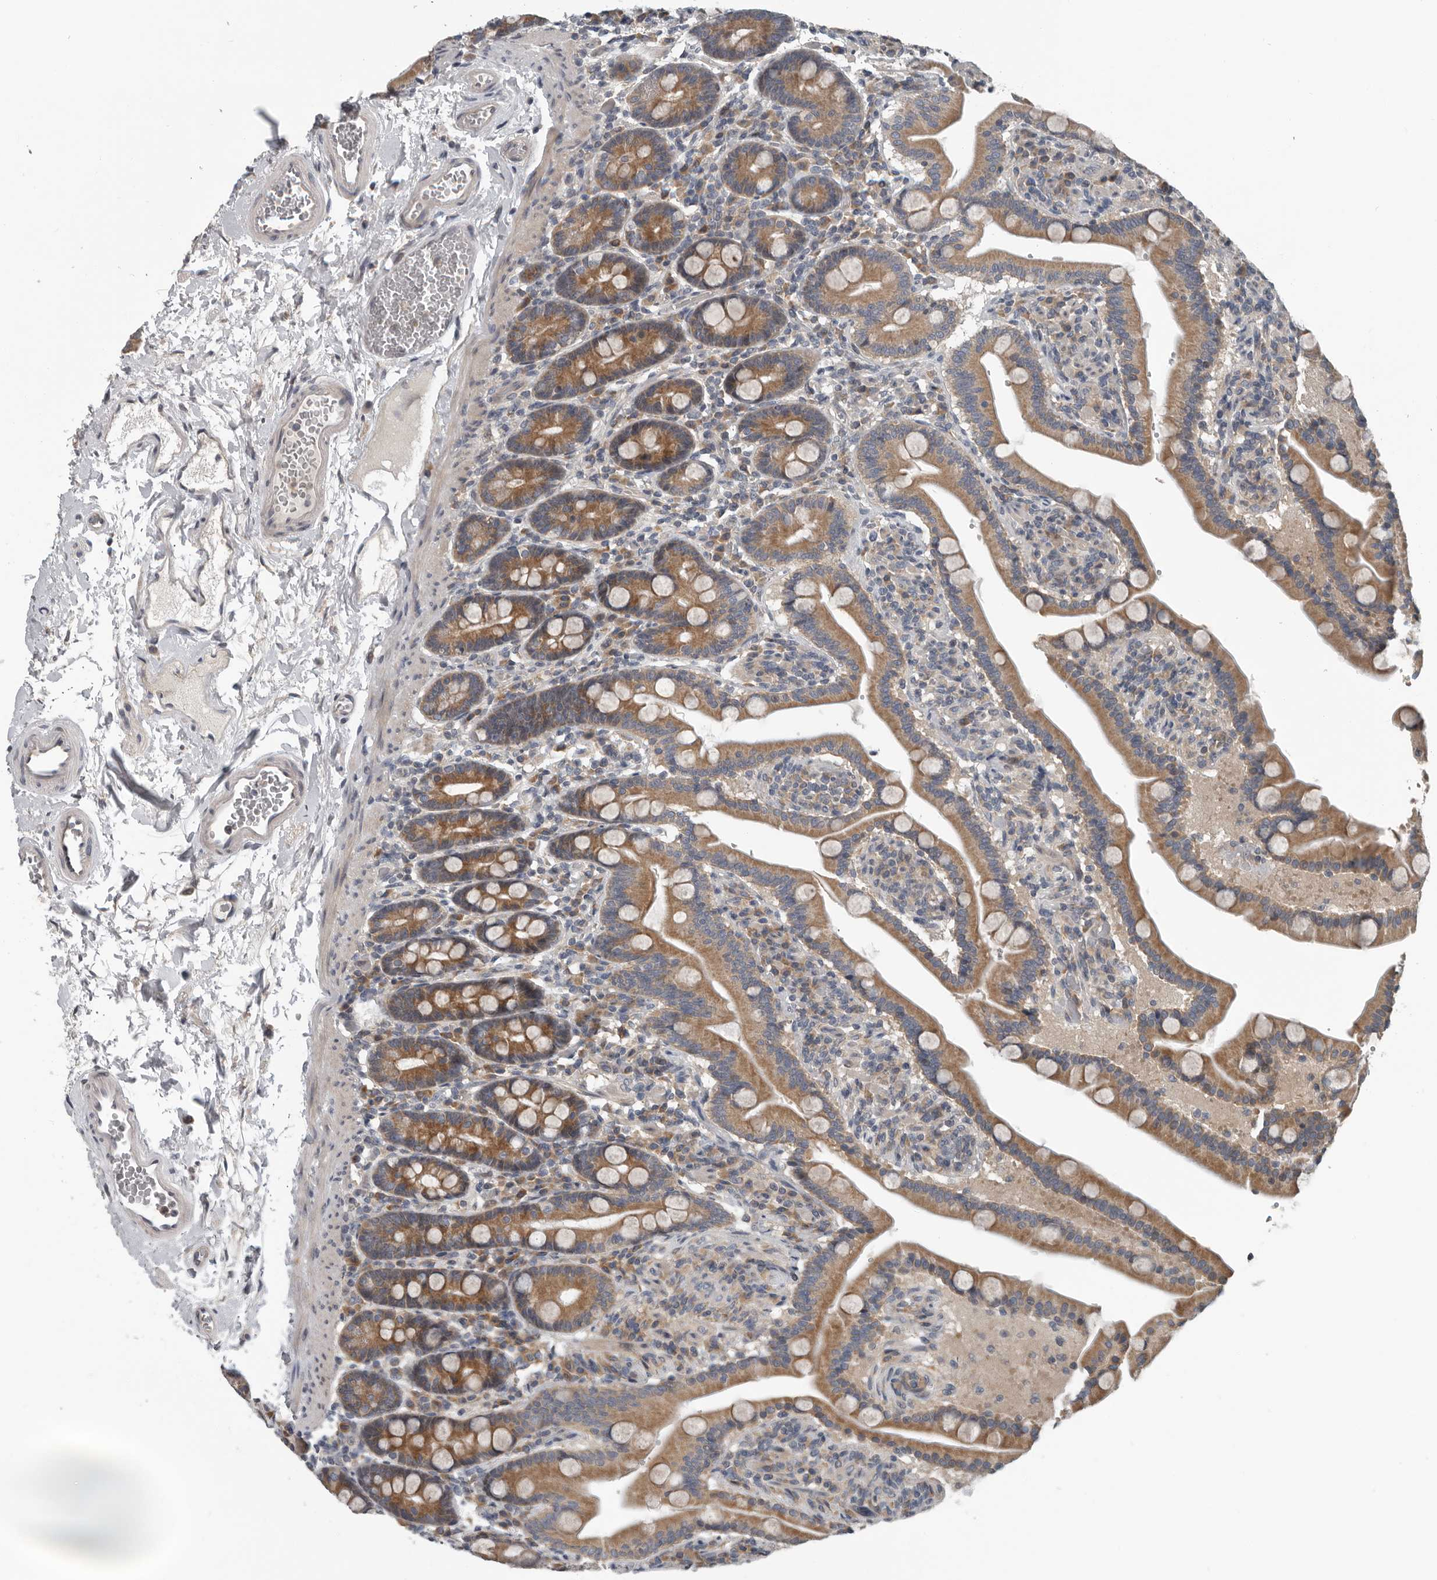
{"staining": {"intensity": "moderate", "quantity": ">75%", "location": "cytoplasmic/membranous"}, "tissue": "duodenum", "cell_type": "Glandular cells", "image_type": "normal", "snomed": [{"axis": "morphology", "description": "Normal tissue, NOS"}, {"axis": "topography", "description": "Duodenum"}], "caption": "Moderate cytoplasmic/membranous positivity for a protein is present in approximately >75% of glandular cells of unremarkable duodenum using IHC.", "gene": "TMEM199", "patient": {"sex": "male", "age": 54}}